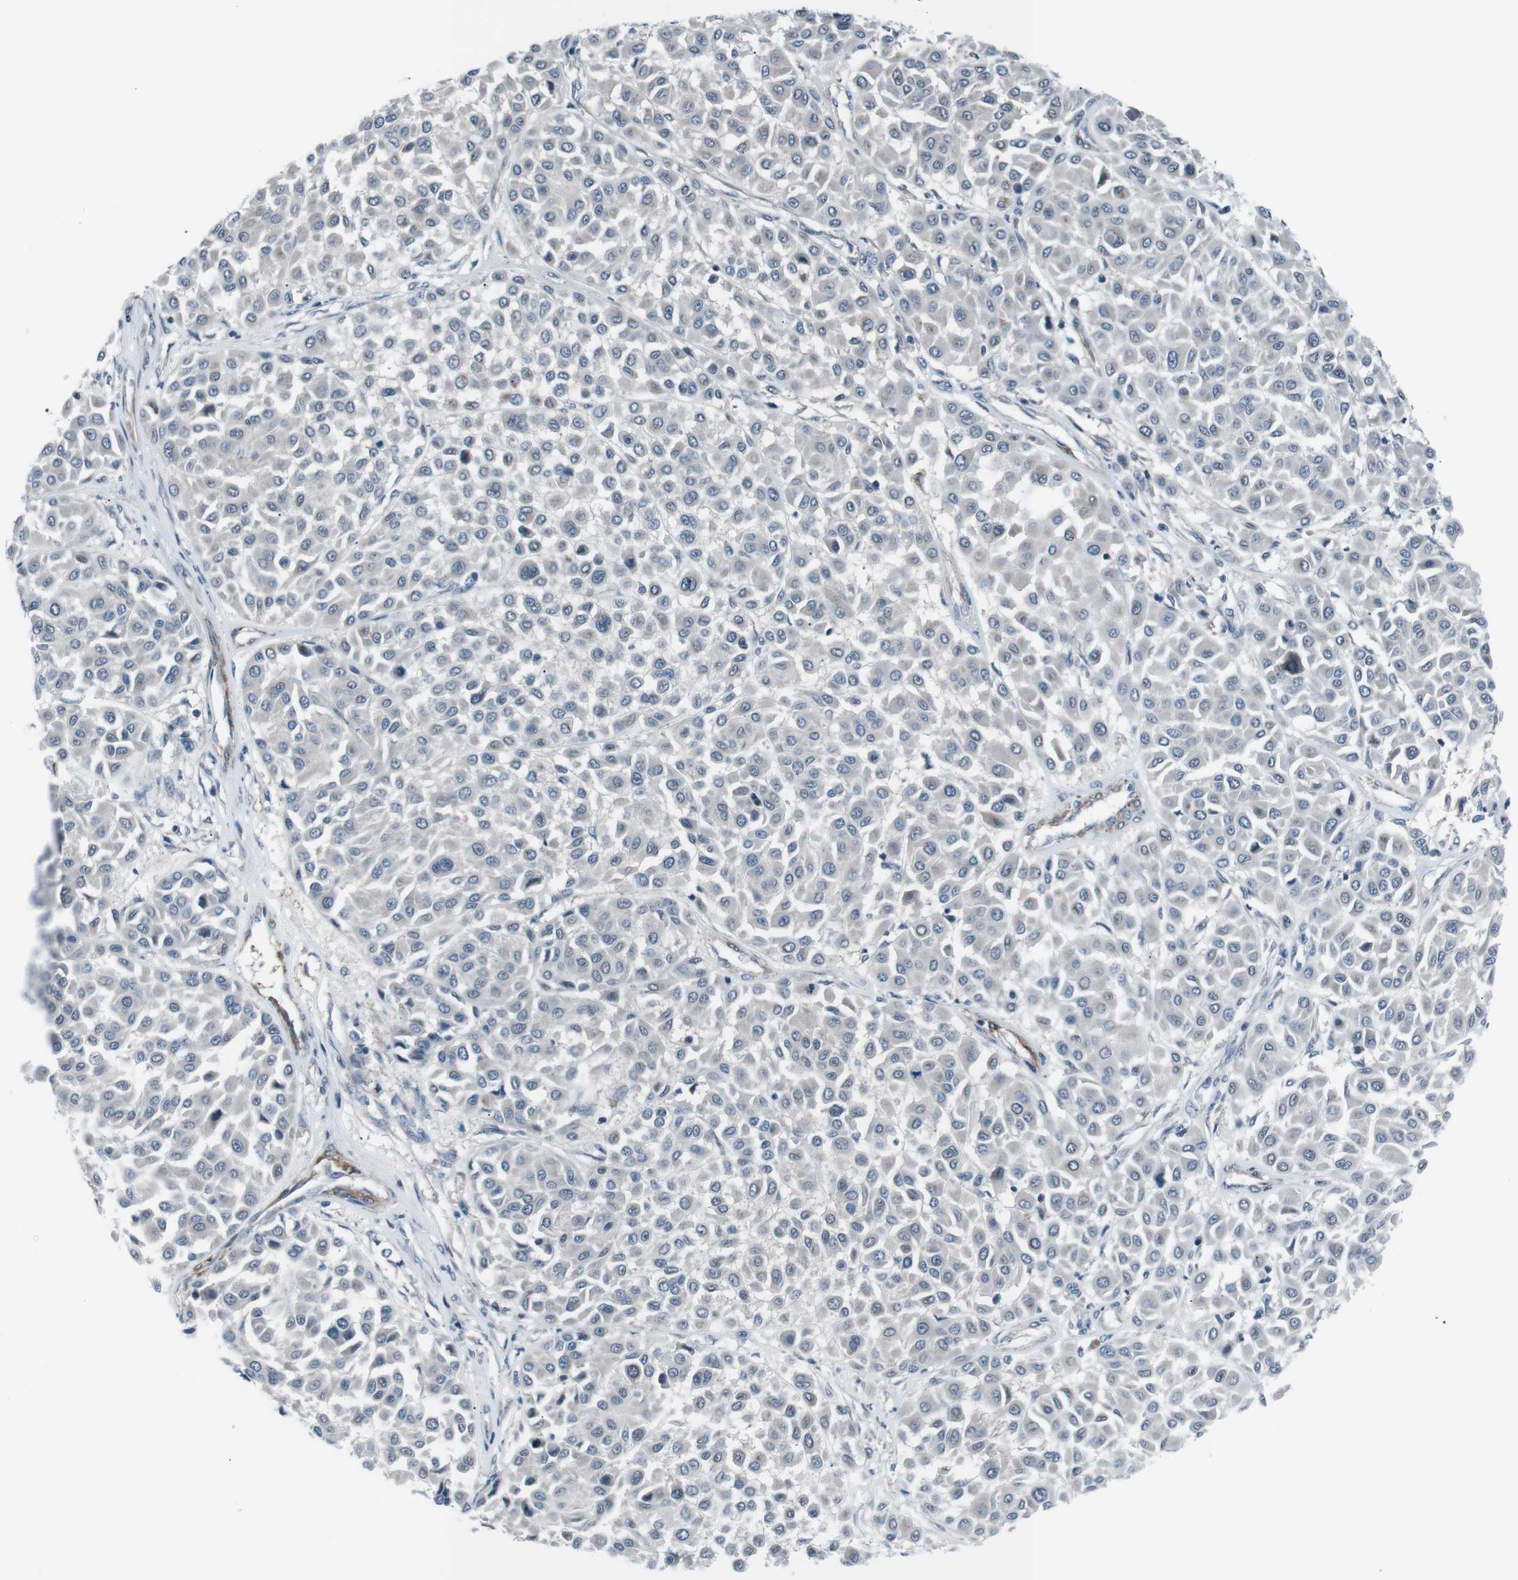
{"staining": {"intensity": "negative", "quantity": "none", "location": "none"}, "tissue": "melanoma", "cell_type": "Tumor cells", "image_type": "cancer", "snomed": [{"axis": "morphology", "description": "Malignant melanoma, Metastatic site"}, {"axis": "topography", "description": "Soft tissue"}], "caption": "A high-resolution micrograph shows IHC staining of malignant melanoma (metastatic site), which demonstrates no significant staining in tumor cells. (DAB (3,3'-diaminobenzidine) IHC visualized using brightfield microscopy, high magnification).", "gene": "PDLIM5", "patient": {"sex": "male", "age": 41}}